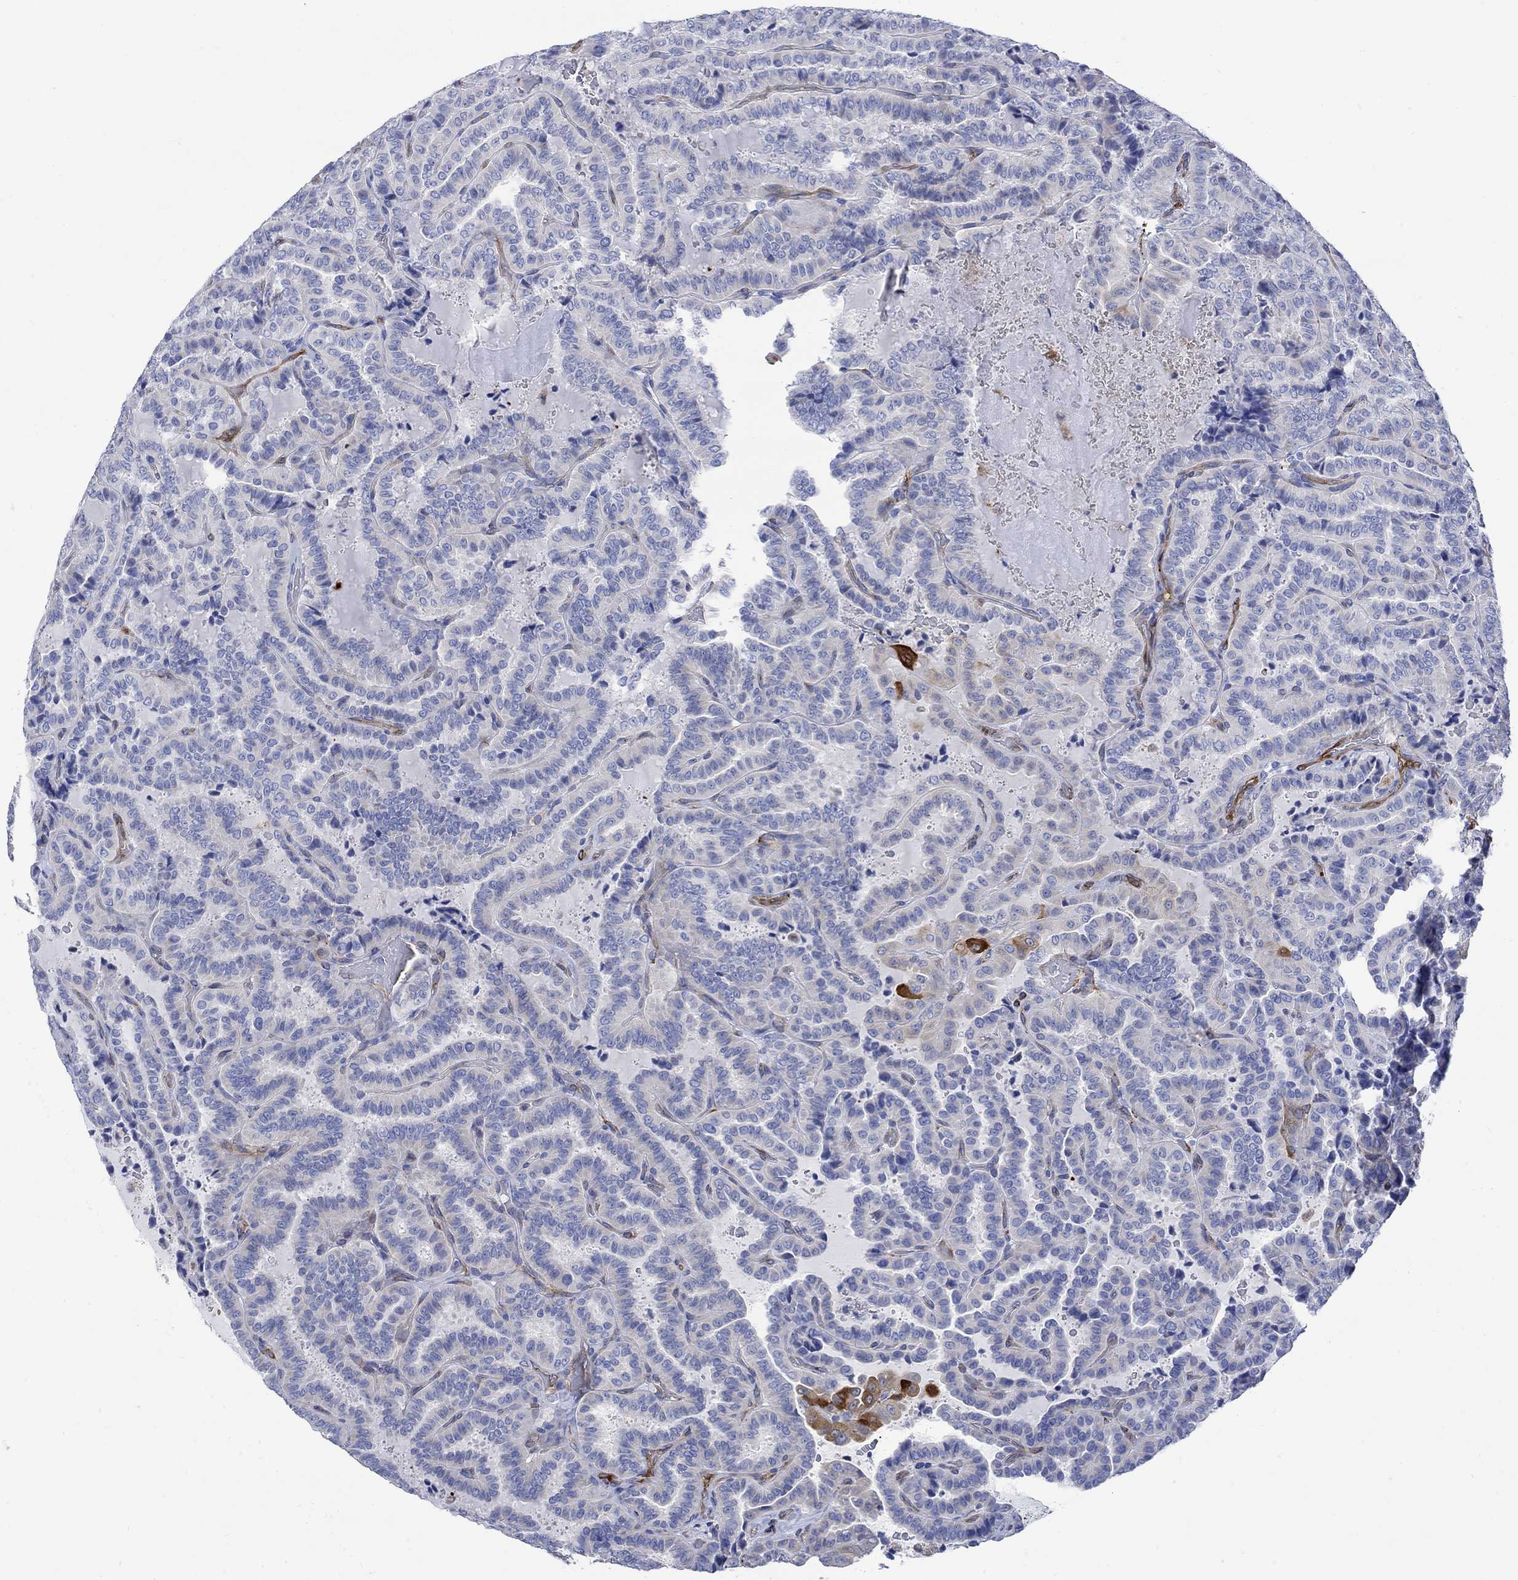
{"staining": {"intensity": "strong", "quantity": "<25%", "location": "cytoplasmic/membranous"}, "tissue": "thyroid cancer", "cell_type": "Tumor cells", "image_type": "cancer", "snomed": [{"axis": "morphology", "description": "Papillary adenocarcinoma, NOS"}, {"axis": "topography", "description": "Thyroid gland"}], "caption": "Immunohistochemical staining of human thyroid cancer exhibits medium levels of strong cytoplasmic/membranous positivity in approximately <25% of tumor cells.", "gene": "TGM2", "patient": {"sex": "female", "age": 39}}